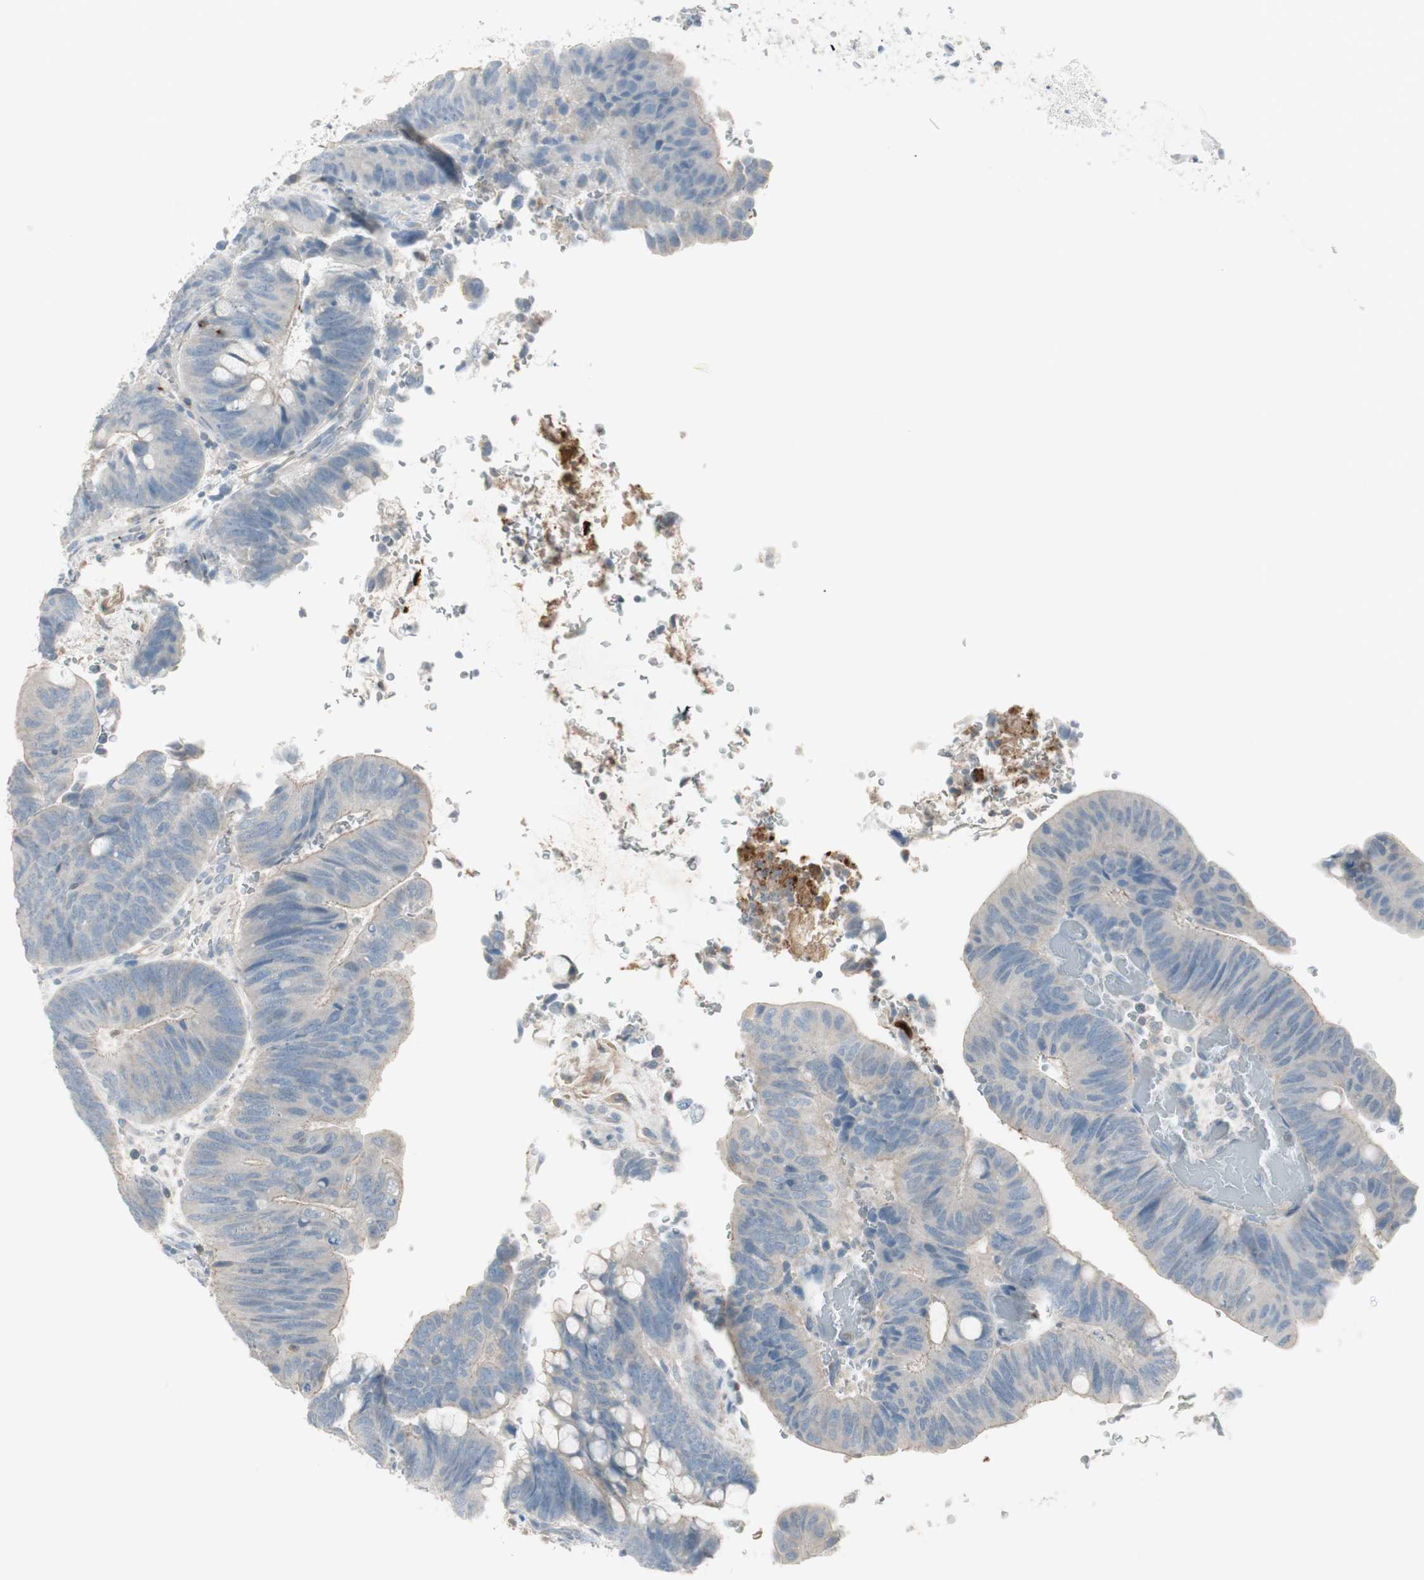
{"staining": {"intensity": "weak", "quantity": "25%-75%", "location": "cytoplasmic/membranous"}, "tissue": "colorectal cancer", "cell_type": "Tumor cells", "image_type": "cancer", "snomed": [{"axis": "morphology", "description": "Normal tissue, NOS"}, {"axis": "morphology", "description": "Adenocarcinoma, NOS"}, {"axis": "topography", "description": "Rectum"}, {"axis": "topography", "description": "Peripheral nerve tissue"}], "caption": "Tumor cells reveal low levels of weak cytoplasmic/membranous positivity in about 25%-75% of cells in adenocarcinoma (colorectal).", "gene": "ITLN2", "patient": {"sex": "male", "age": 92}}